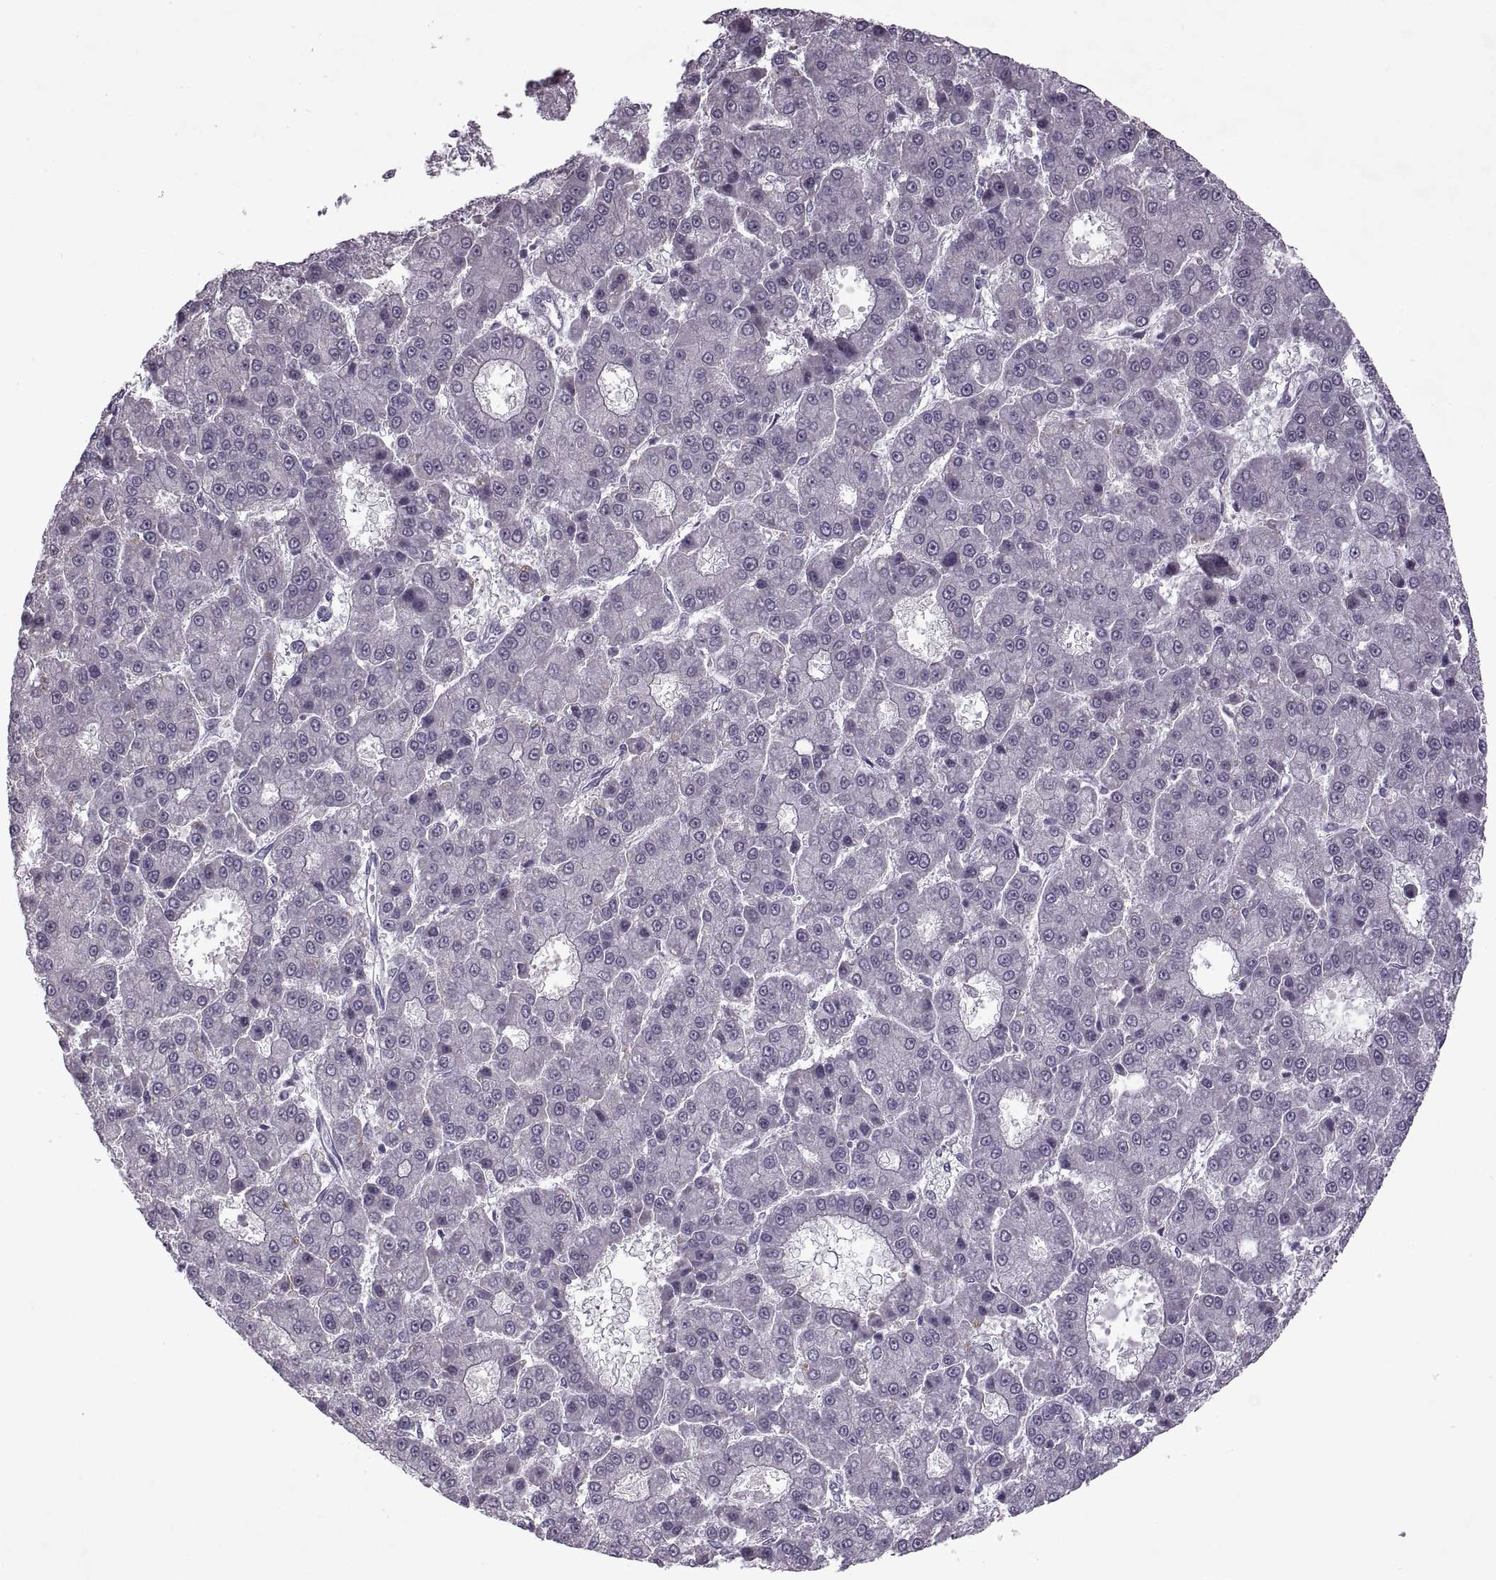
{"staining": {"intensity": "negative", "quantity": "none", "location": "none"}, "tissue": "liver cancer", "cell_type": "Tumor cells", "image_type": "cancer", "snomed": [{"axis": "morphology", "description": "Carcinoma, Hepatocellular, NOS"}, {"axis": "topography", "description": "Liver"}], "caption": "Immunohistochemistry image of liver cancer (hepatocellular carcinoma) stained for a protein (brown), which reveals no positivity in tumor cells. Nuclei are stained in blue.", "gene": "MGAT4D", "patient": {"sex": "male", "age": 70}}